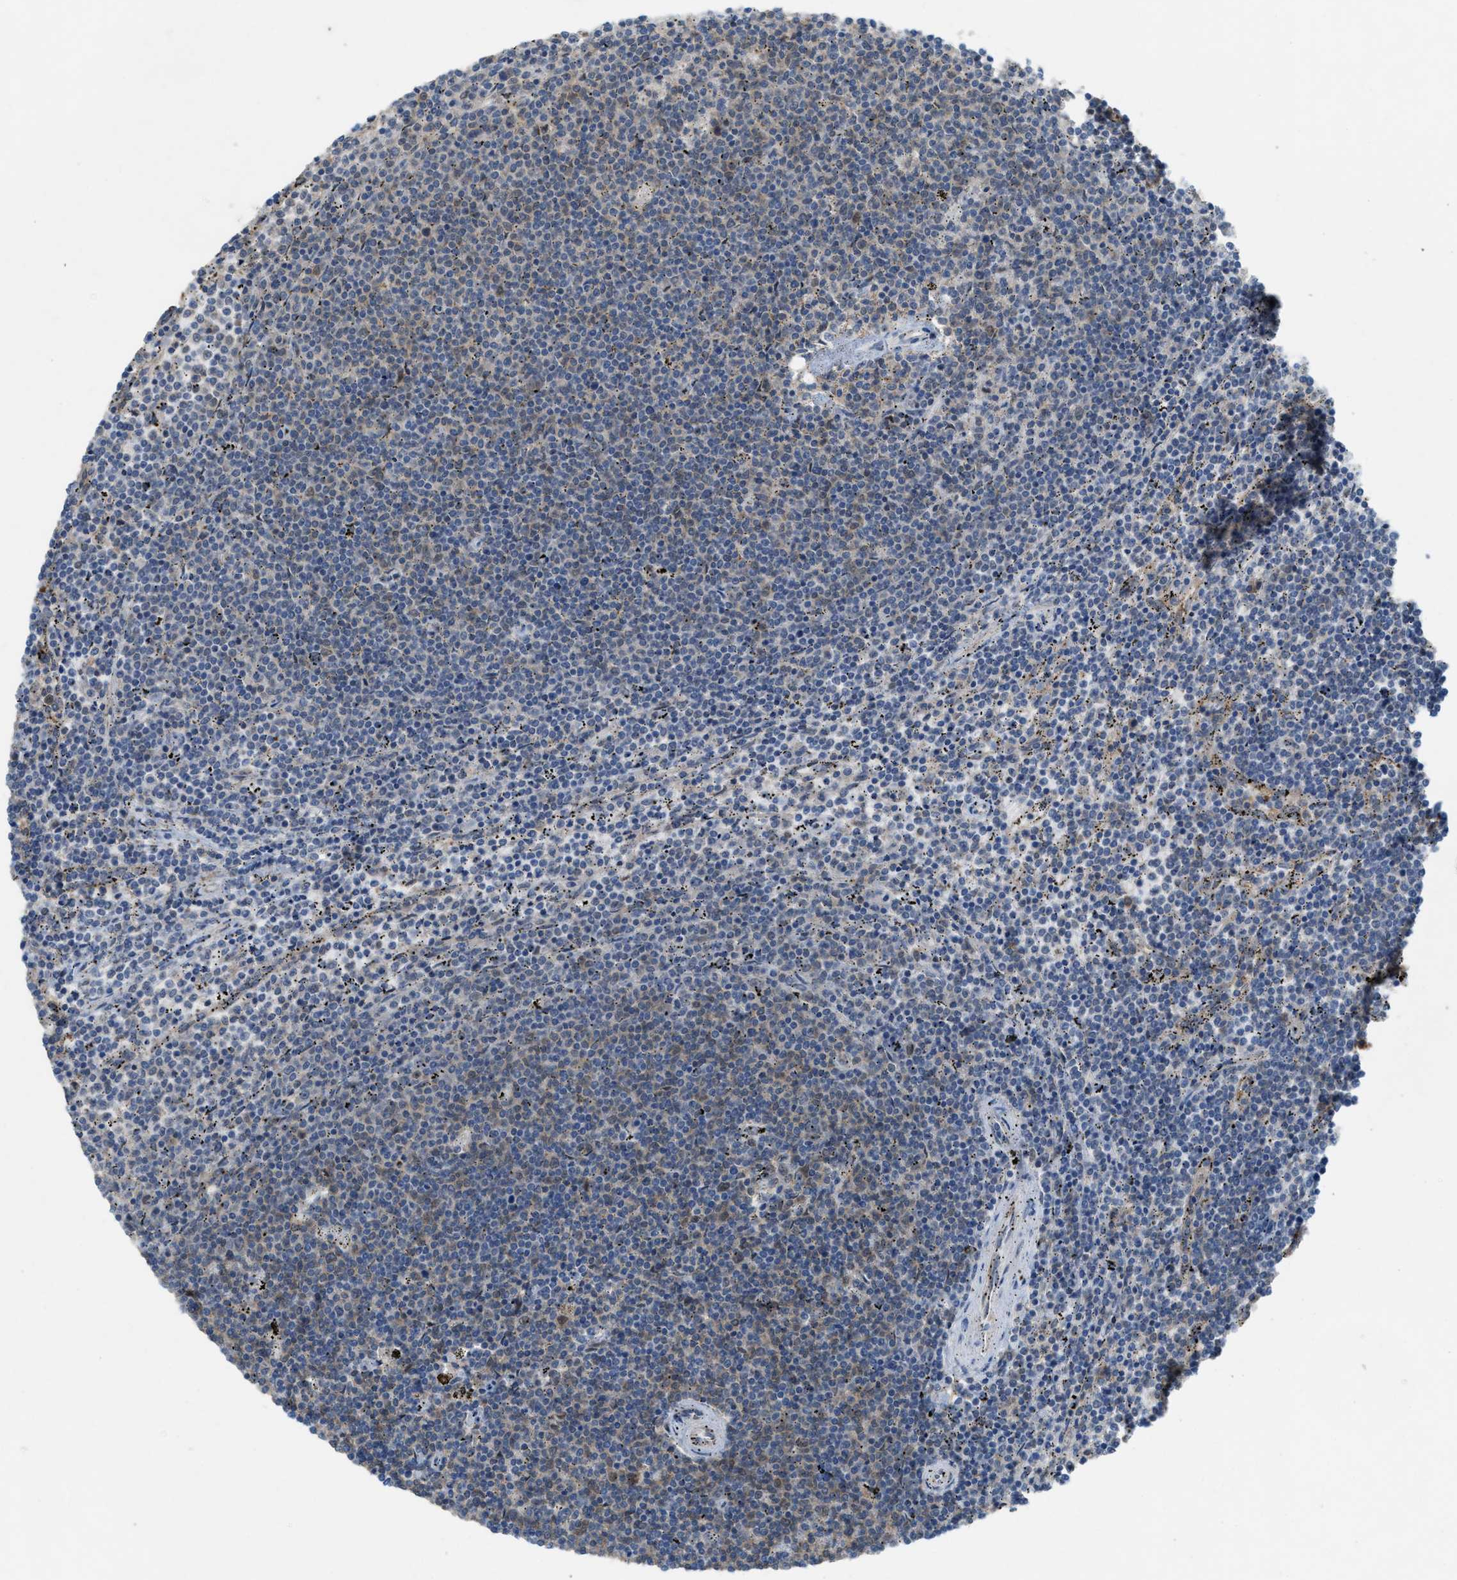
{"staining": {"intensity": "weak", "quantity": "25%-75%", "location": "cytoplasmic/membranous"}, "tissue": "lymphoma", "cell_type": "Tumor cells", "image_type": "cancer", "snomed": [{"axis": "morphology", "description": "Malignant lymphoma, non-Hodgkin's type, Low grade"}, {"axis": "topography", "description": "Spleen"}], "caption": "Immunohistochemical staining of low-grade malignant lymphoma, non-Hodgkin's type displays low levels of weak cytoplasmic/membranous protein positivity in approximately 25%-75% of tumor cells.", "gene": "PLAA", "patient": {"sex": "female", "age": 50}}